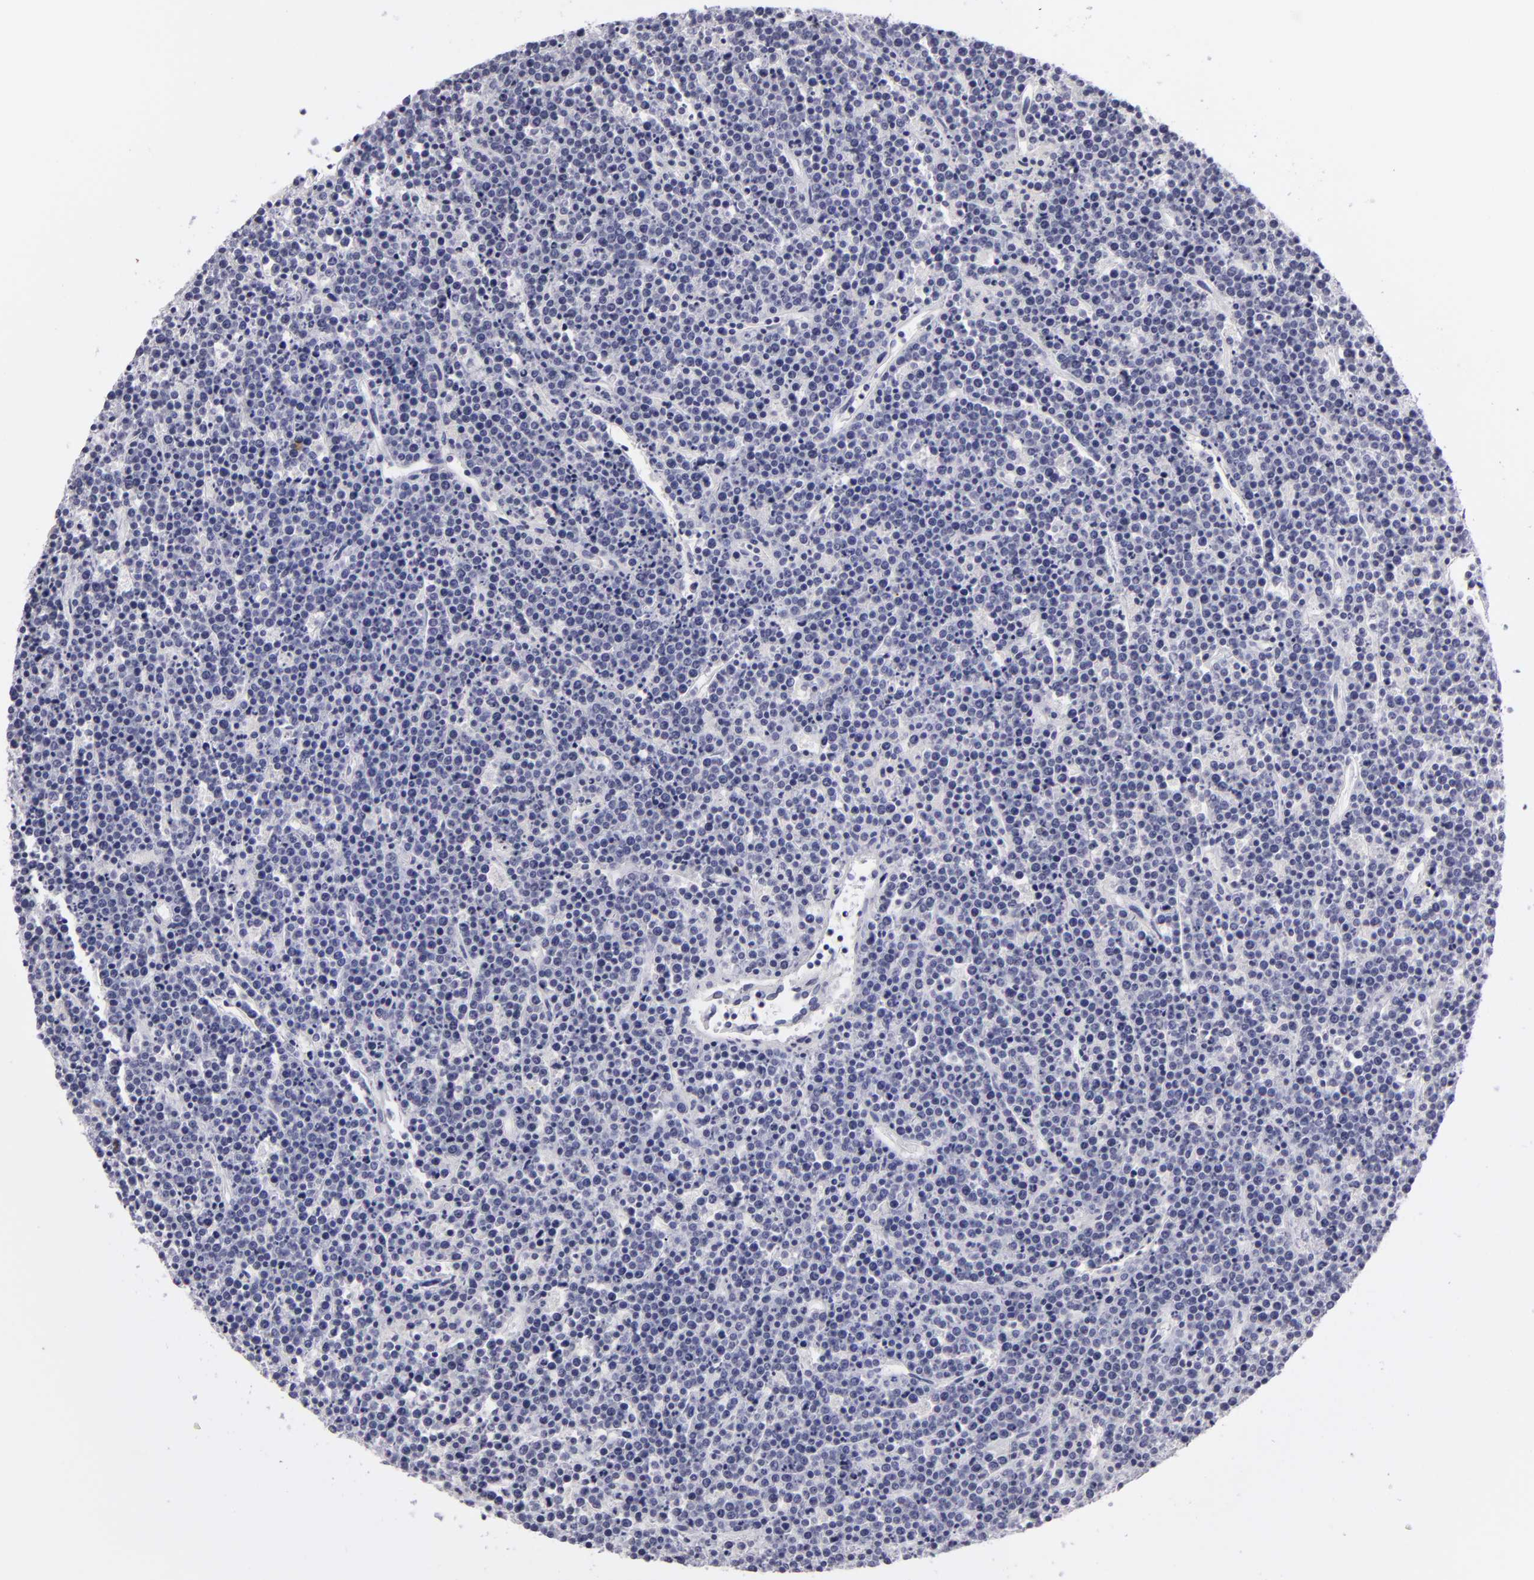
{"staining": {"intensity": "negative", "quantity": "none", "location": "none"}, "tissue": "lymphoma", "cell_type": "Tumor cells", "image_type": "cancer", "snomed": [{"axis": "morphology", "description": "Malignant lymphoma, non-Hodgkin's type, High grade"}, {"axis": "topography", "description": "Ovary"}], "caption": "Immunohistochemical staining of lymphoma demonstrates no significant positivity in tumor cells.", "gene": "TNNC1", "patient": {"sex": "female", "age": 56}}